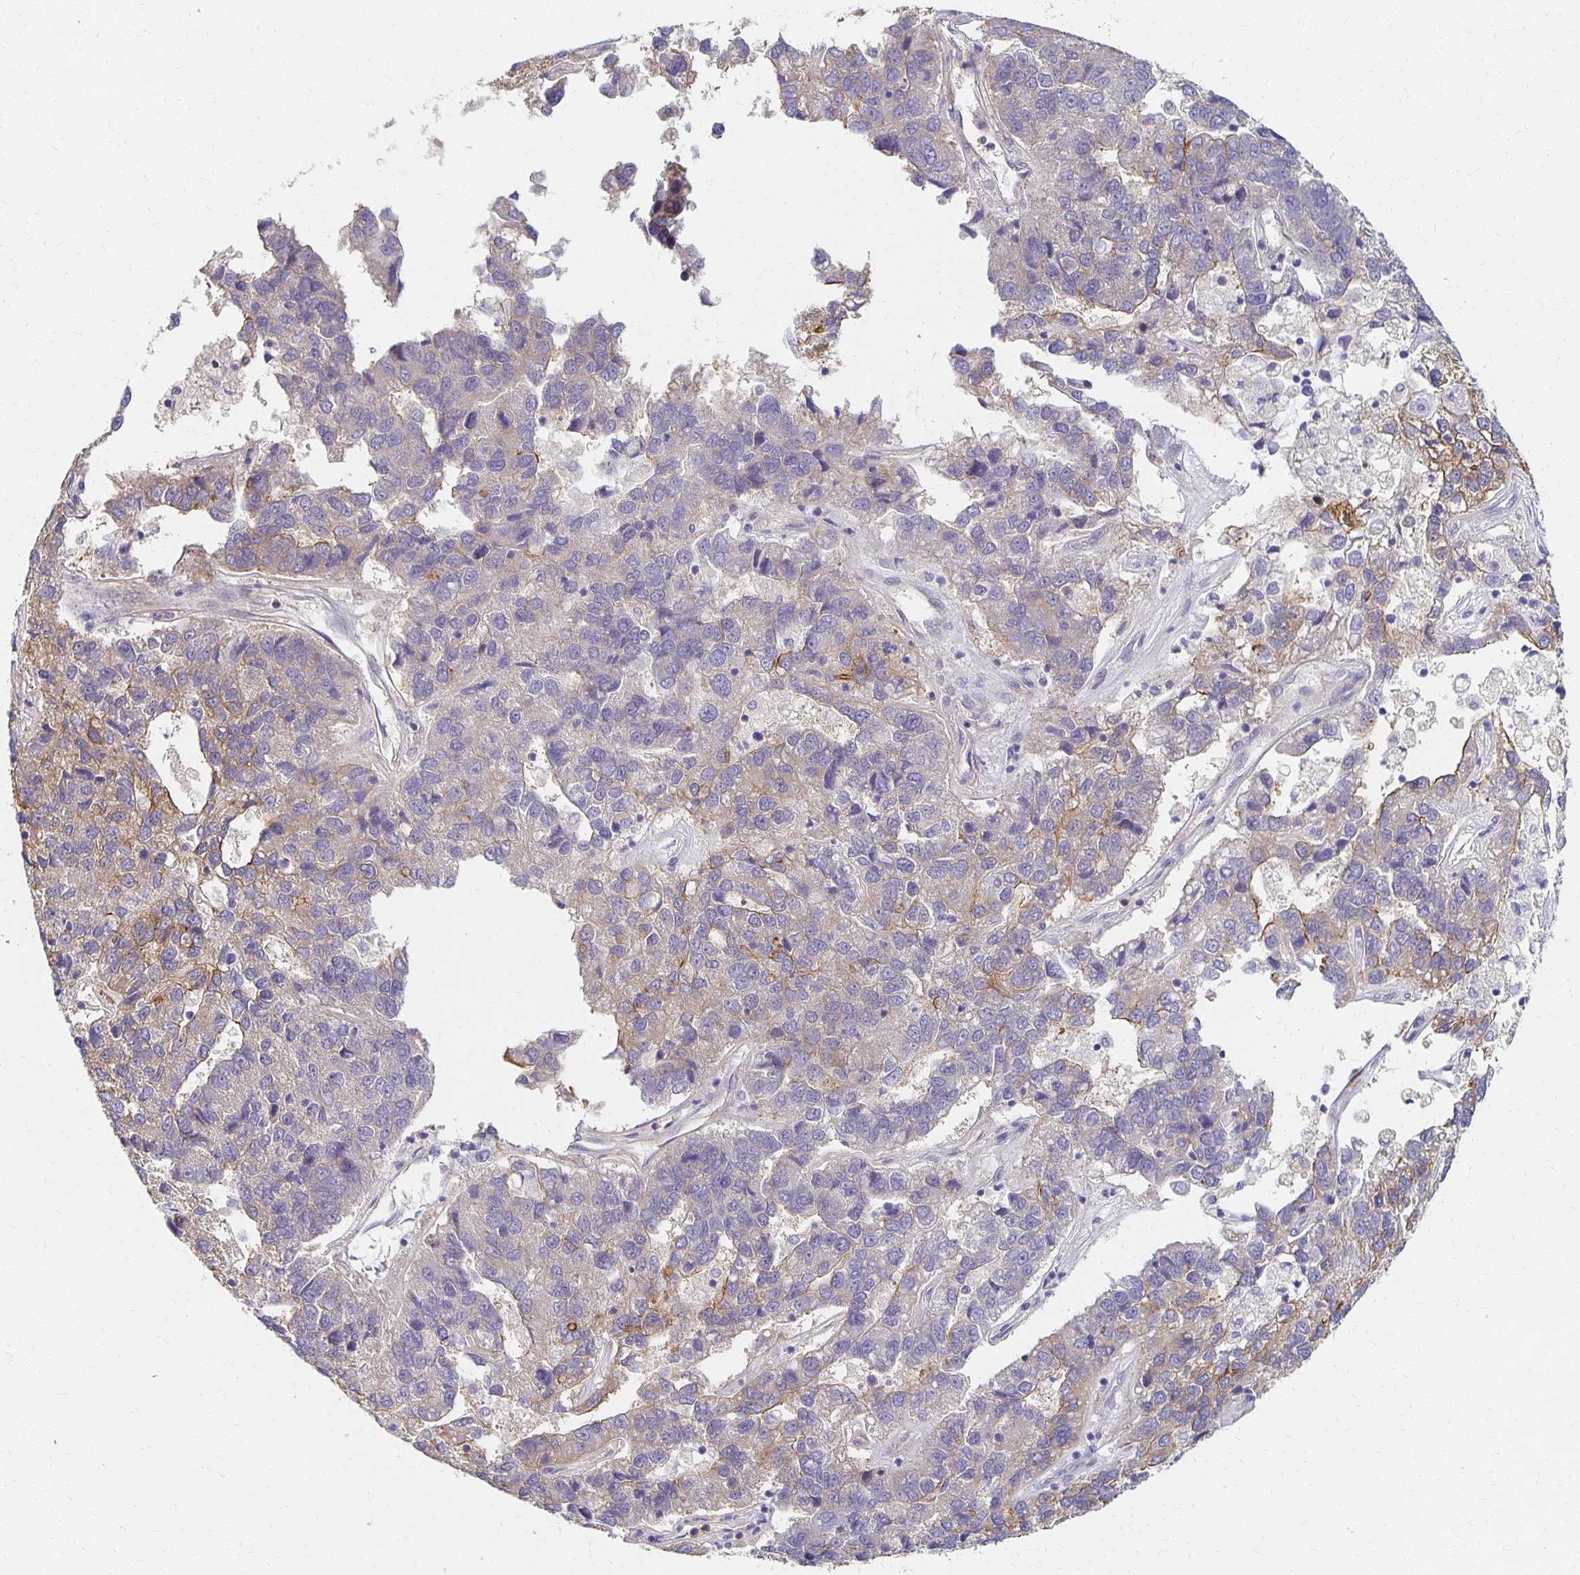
{"staining": {"intensity": "weak", "quantity": "<25%", "location": "cytoplasmic/membranous"}, "tissue": "pancreatic cancer", "cell_type": "Tumor cells", "image_type": "cancer", "snomed": [{"axis": "morphology", "description": "Adenocarcinoma, NOS"}, {"axis": "topography", "description": "Pancreas"}], "caption": "Human pancreatic cancer stained for a protein using immunohistochemistry shows no positivity in tumor cells.", "gene": "SORL1", "patient": {"sex": "female", "age": 61}}